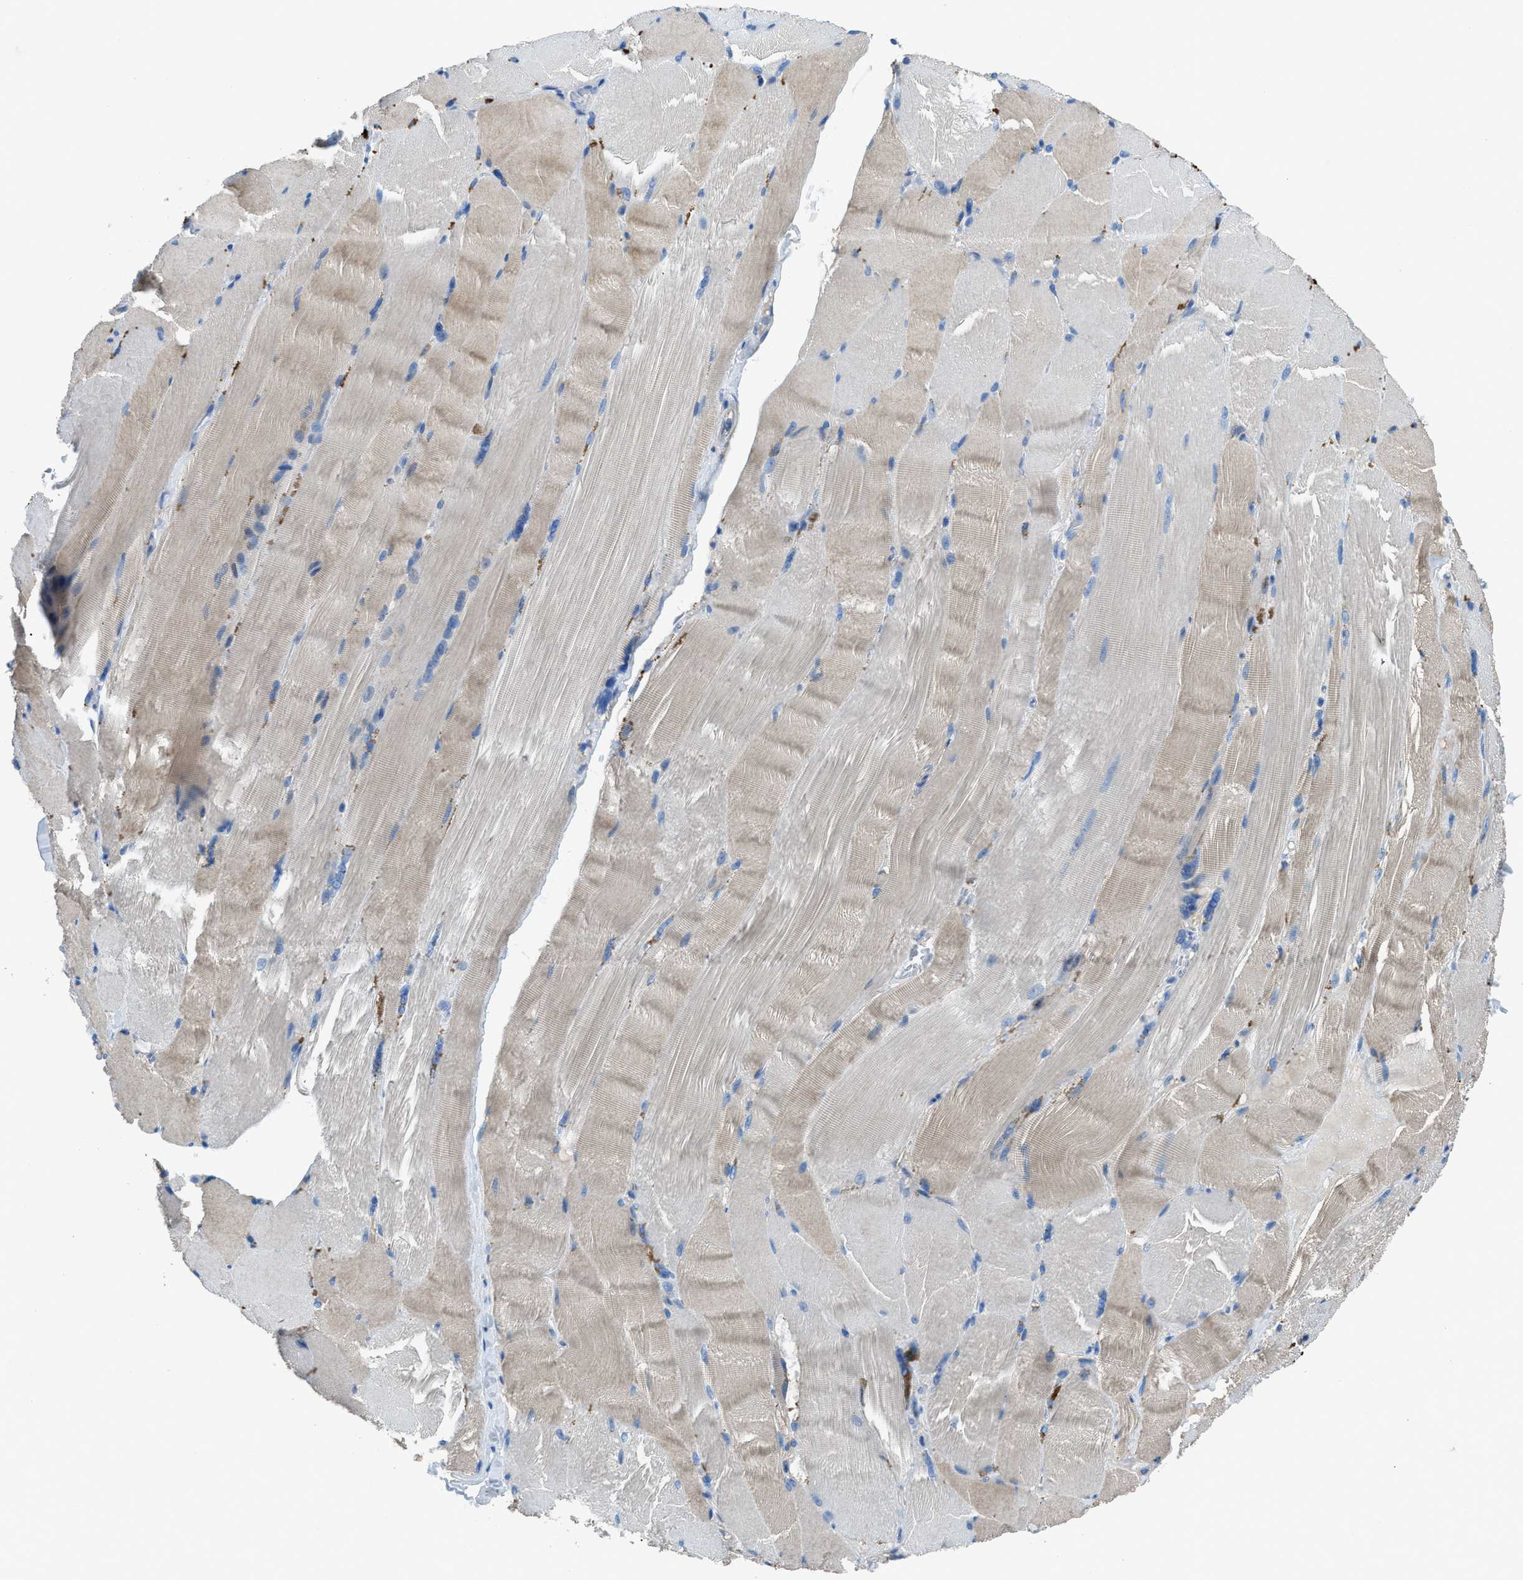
{"staining": {"intensity": "weak", "quantity": "<25%", "location": "cytoplasmic/membranous"}, "tissue": "skeletal muscle", "cell_type": "Myocytes", "image_type": "normal", "snomed": [{"axis": "morphology", "description": "Normal tissue, NOS"}, {"axis": "topography", "description": "Skin"}, {"axis": "topography", "description": "Skeletal muscle"}], "caption": "This is a photomicrograph of immunohistochemistry (IHC) staining of benign skeletal muscle, which shows no staining in myocytes.", "gene": "PTGFRN", "patient": {"sex": "male", "age": 83}}